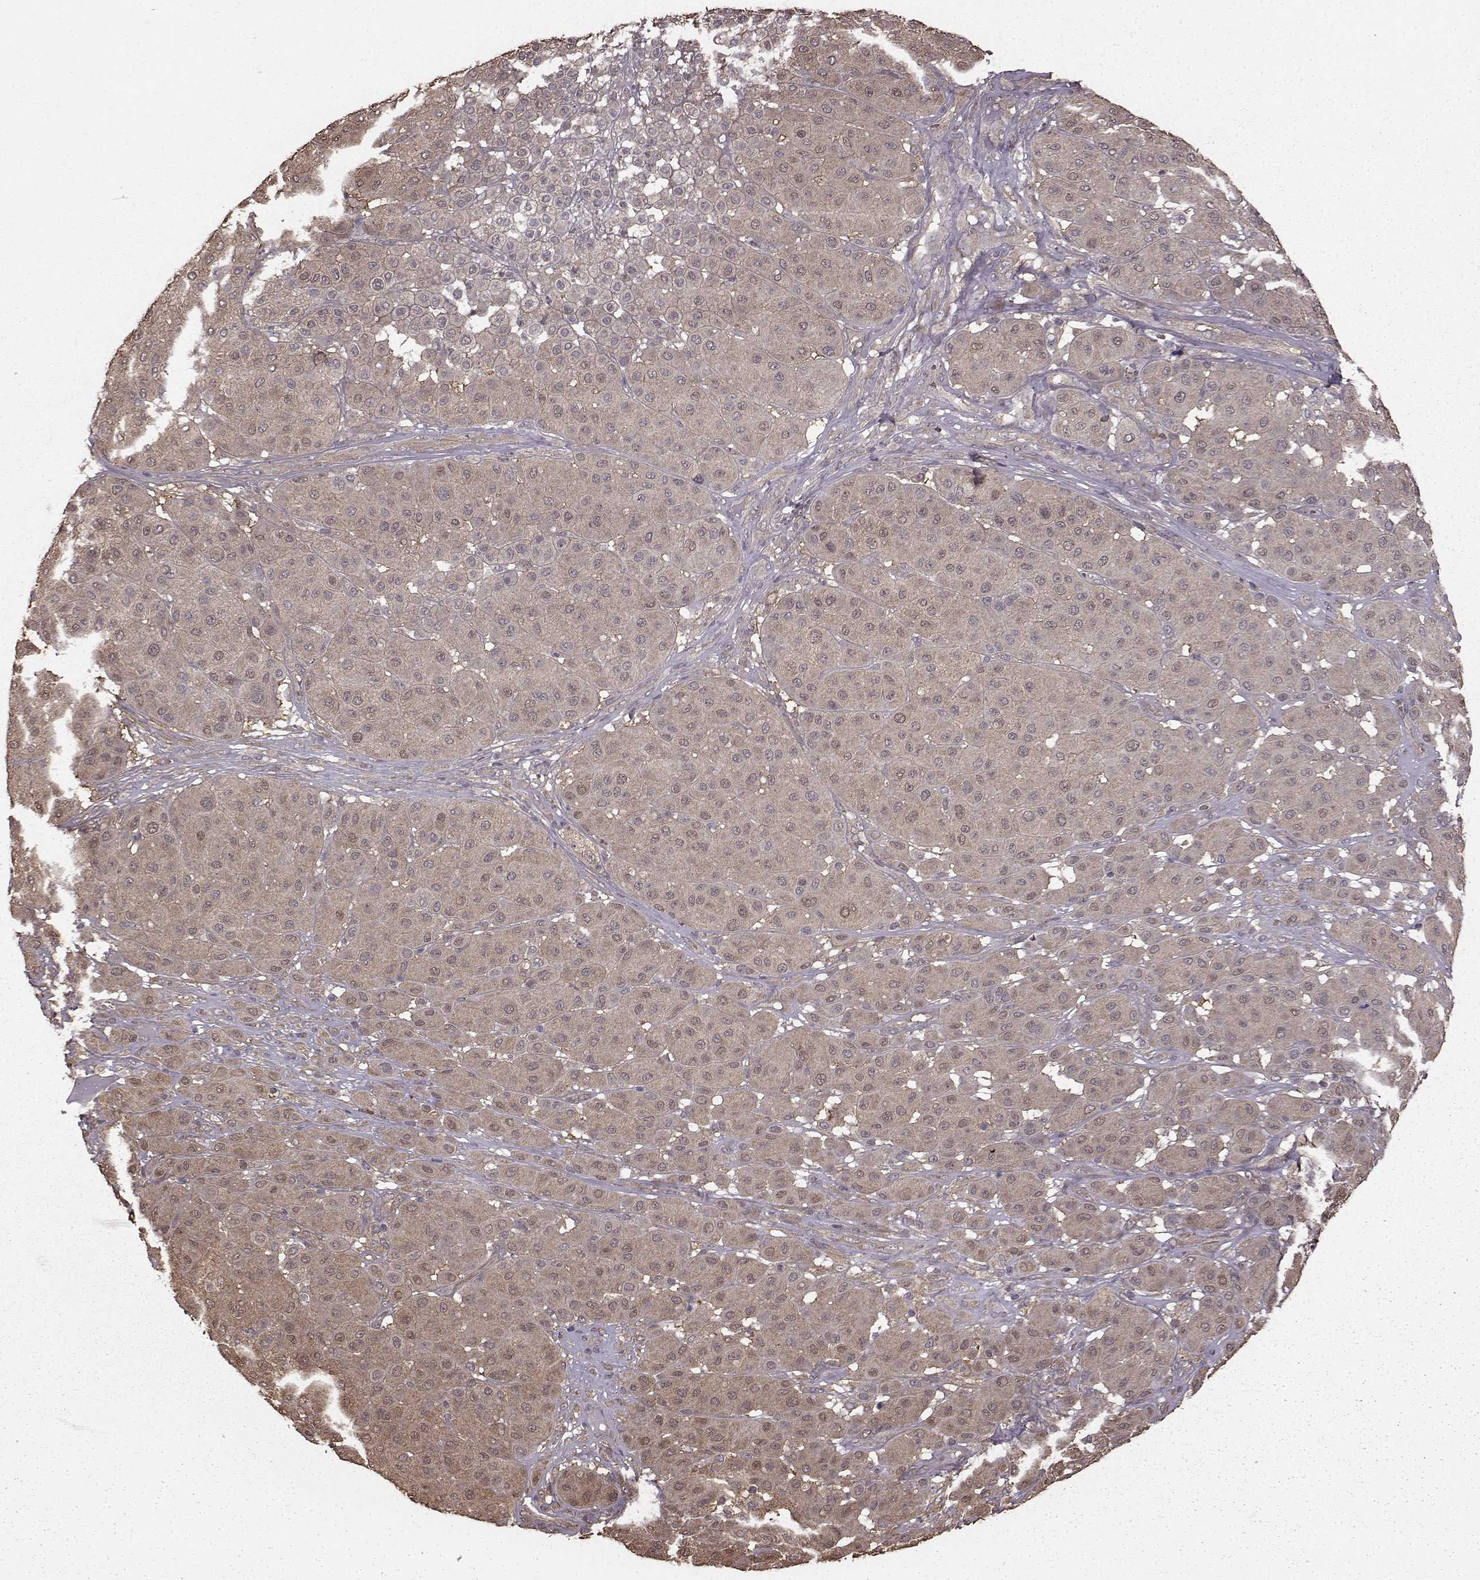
{"staining": {"intensity": "weak", "quantity": ">75%", "location": "cytoplasmic/membranous"}, "tissue": "melanoma", "cell_type": "Tumor cells", "image_type": "cancer", "snomed": [{"axis": "morphology", "description": "Malignant melanoma, Metastatic site"}, {"axis": "topography", "description": "Smooth muscle"}], "caption": "The immunohistochemical stain shows weak cytoplasmic/membranous positivity in tumor cells of melanoma tissue.", "gene": "NME1-NME2", "patient": {"sex": "male", "age": 41}}